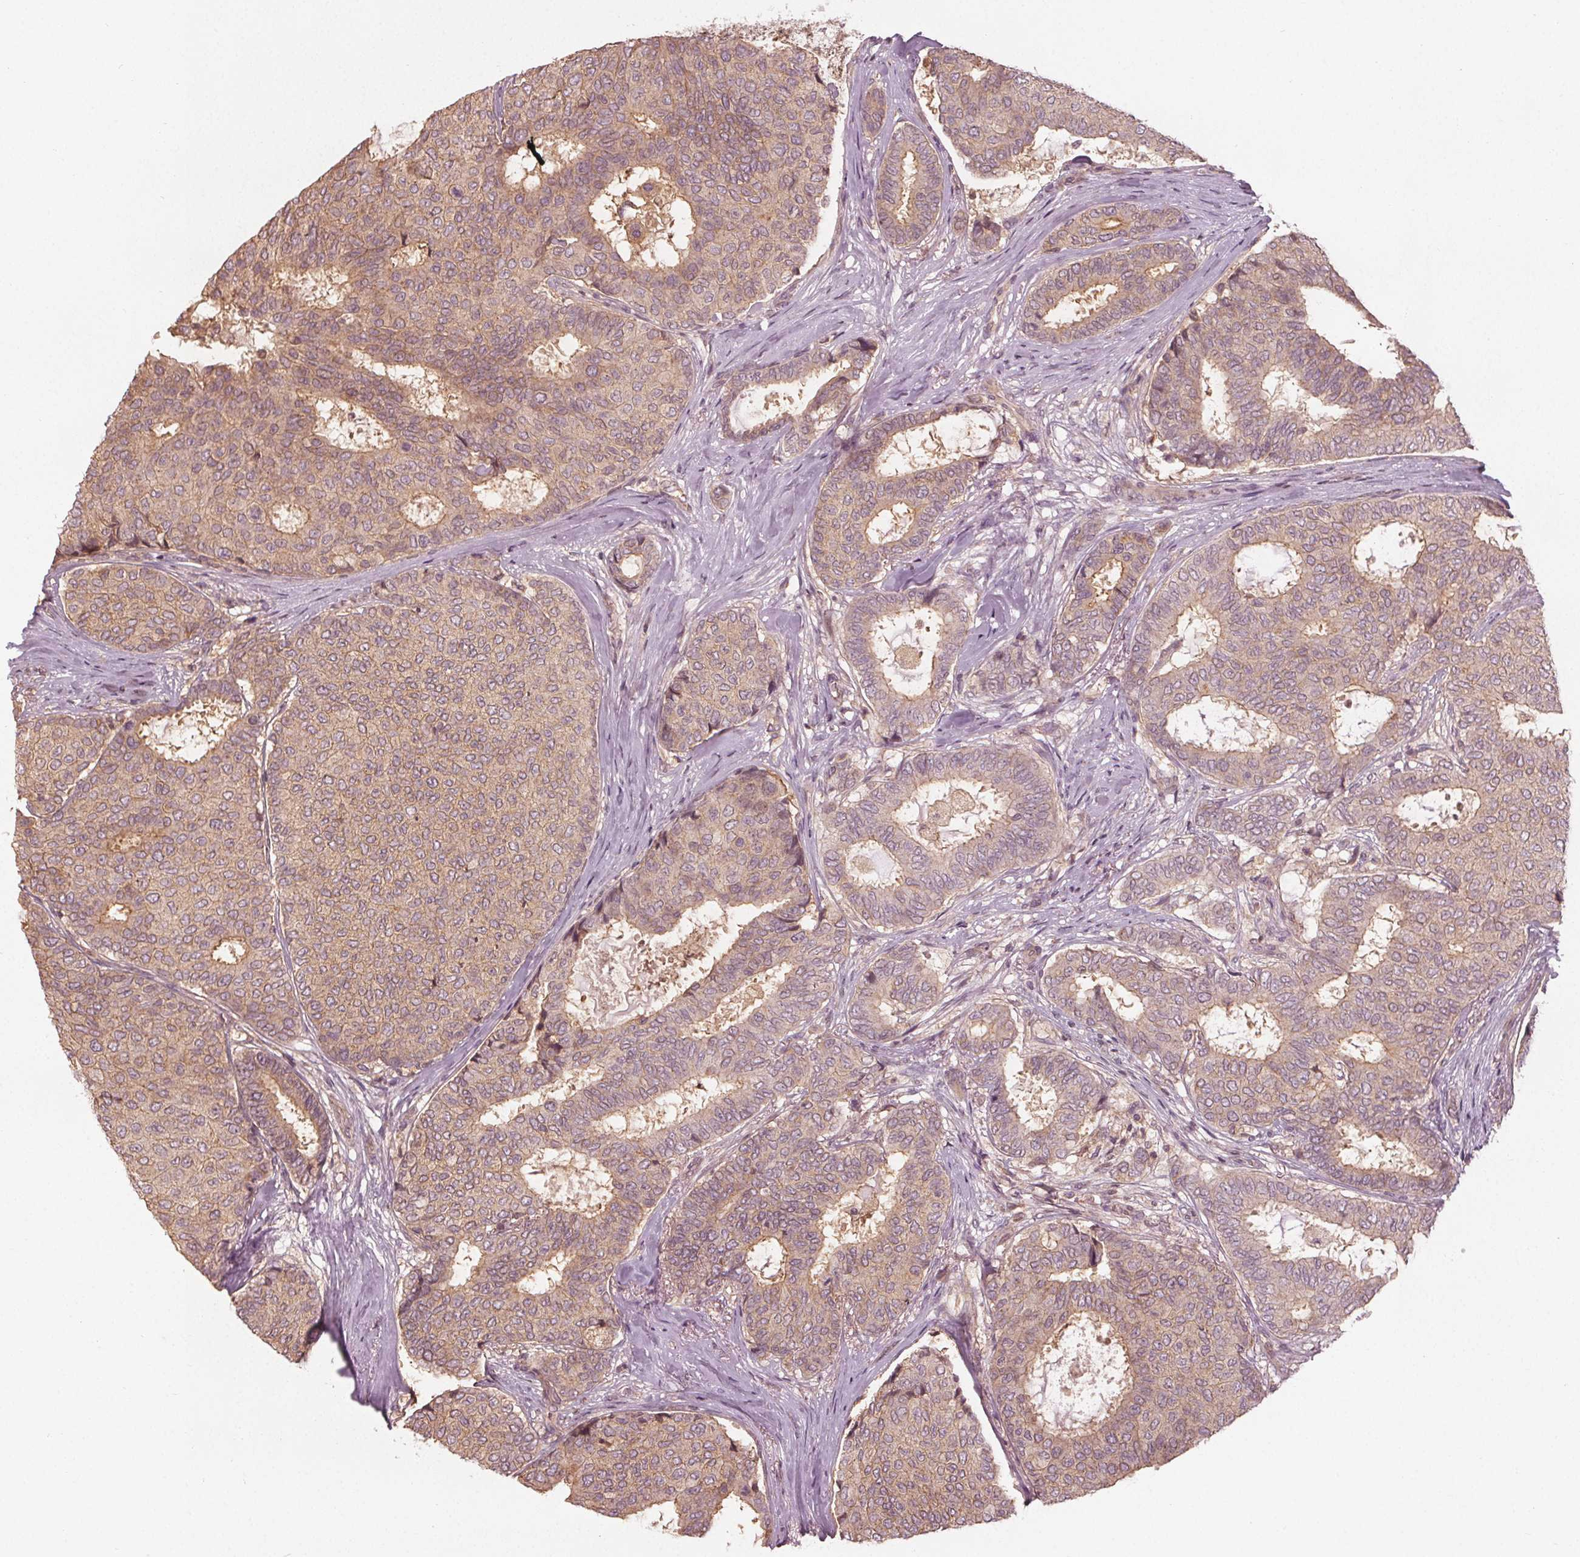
{"staining": {"intensity": "weak", "quantity": ">75%", "location": "cytoplasmic/membranous"}, "tissue": "breast cancer", "cell_type": "Tumor cells", "image_type": "cancer", "snomed": [{"axis": "morphology", "description": "Duct carcinoma"}, {"axis": "topography", "description": "Breast"}], "caption": "Immunohistochemical staining of human breast cancer (invasive ductal carcinoma) exhibits weak cytoplasmic/membranous protein positivity in about >75% of tumor cells. The protein of interest is stained brown, and the nuclei are stained in blue (DAB (3,3'-diaminobenzidine) IHC with brightfield microscopy, high magnification).", "gene": "GNB2", "patient": {"sex": "female", "age": 75}}